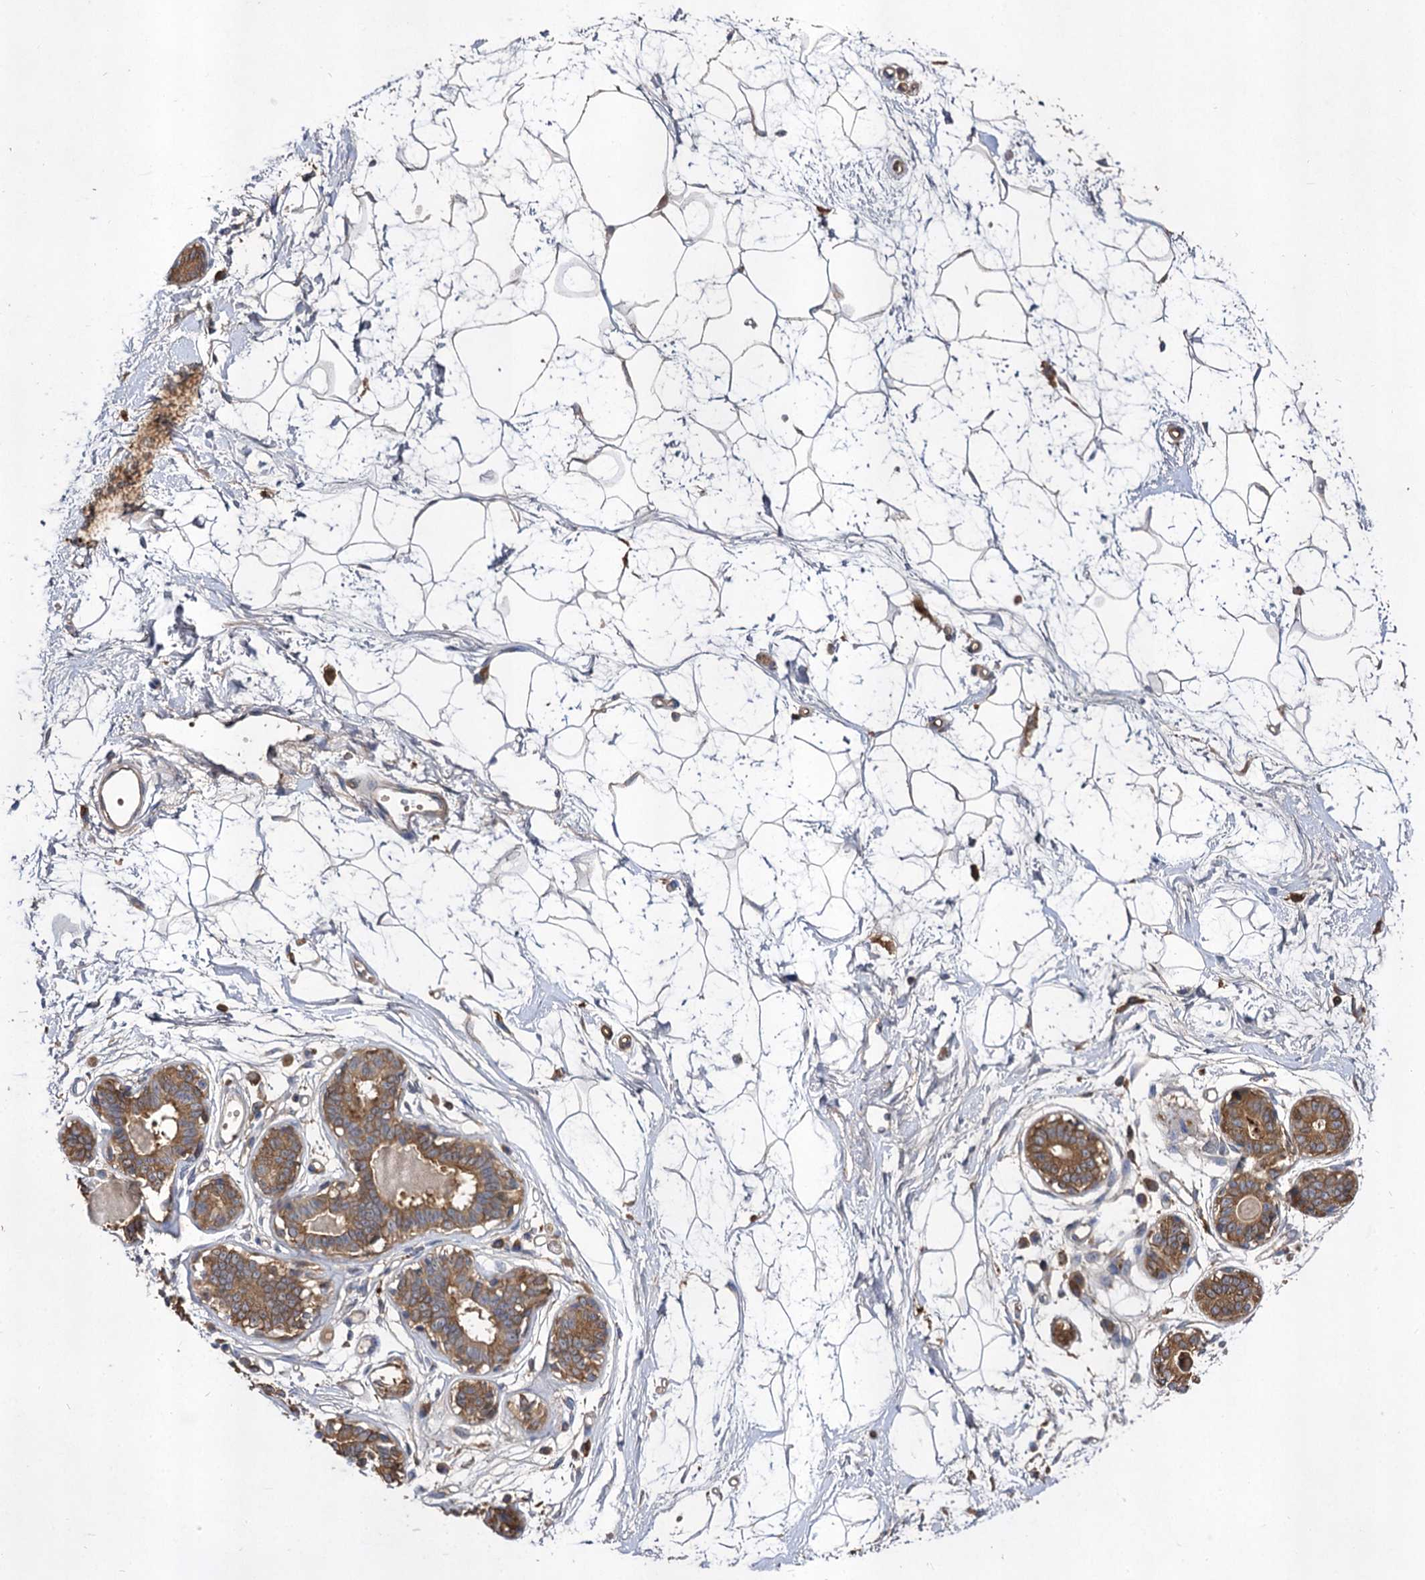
{"staining": {"intensity": "moderate", "quantity": "25%-75%", "location": "cytoplasmic/membranous"}, "tissue": "breast", "cell_type": "Adipocytes", "image_type": "normal", "snomed": [{"axis": "morphology", "description": "Normal tissue, NOS"}, {"axis": "topography", "description": "Breast"}], "caption": "Immunohistochemical staining of unremarkable human breast shows 25%-75% levels of moderate cytoplasmic/membranous protein expression in approximately 25%-75% of adipocytes.", "gene": "USP50", "patient": {"sex": "female", "age": 45}}